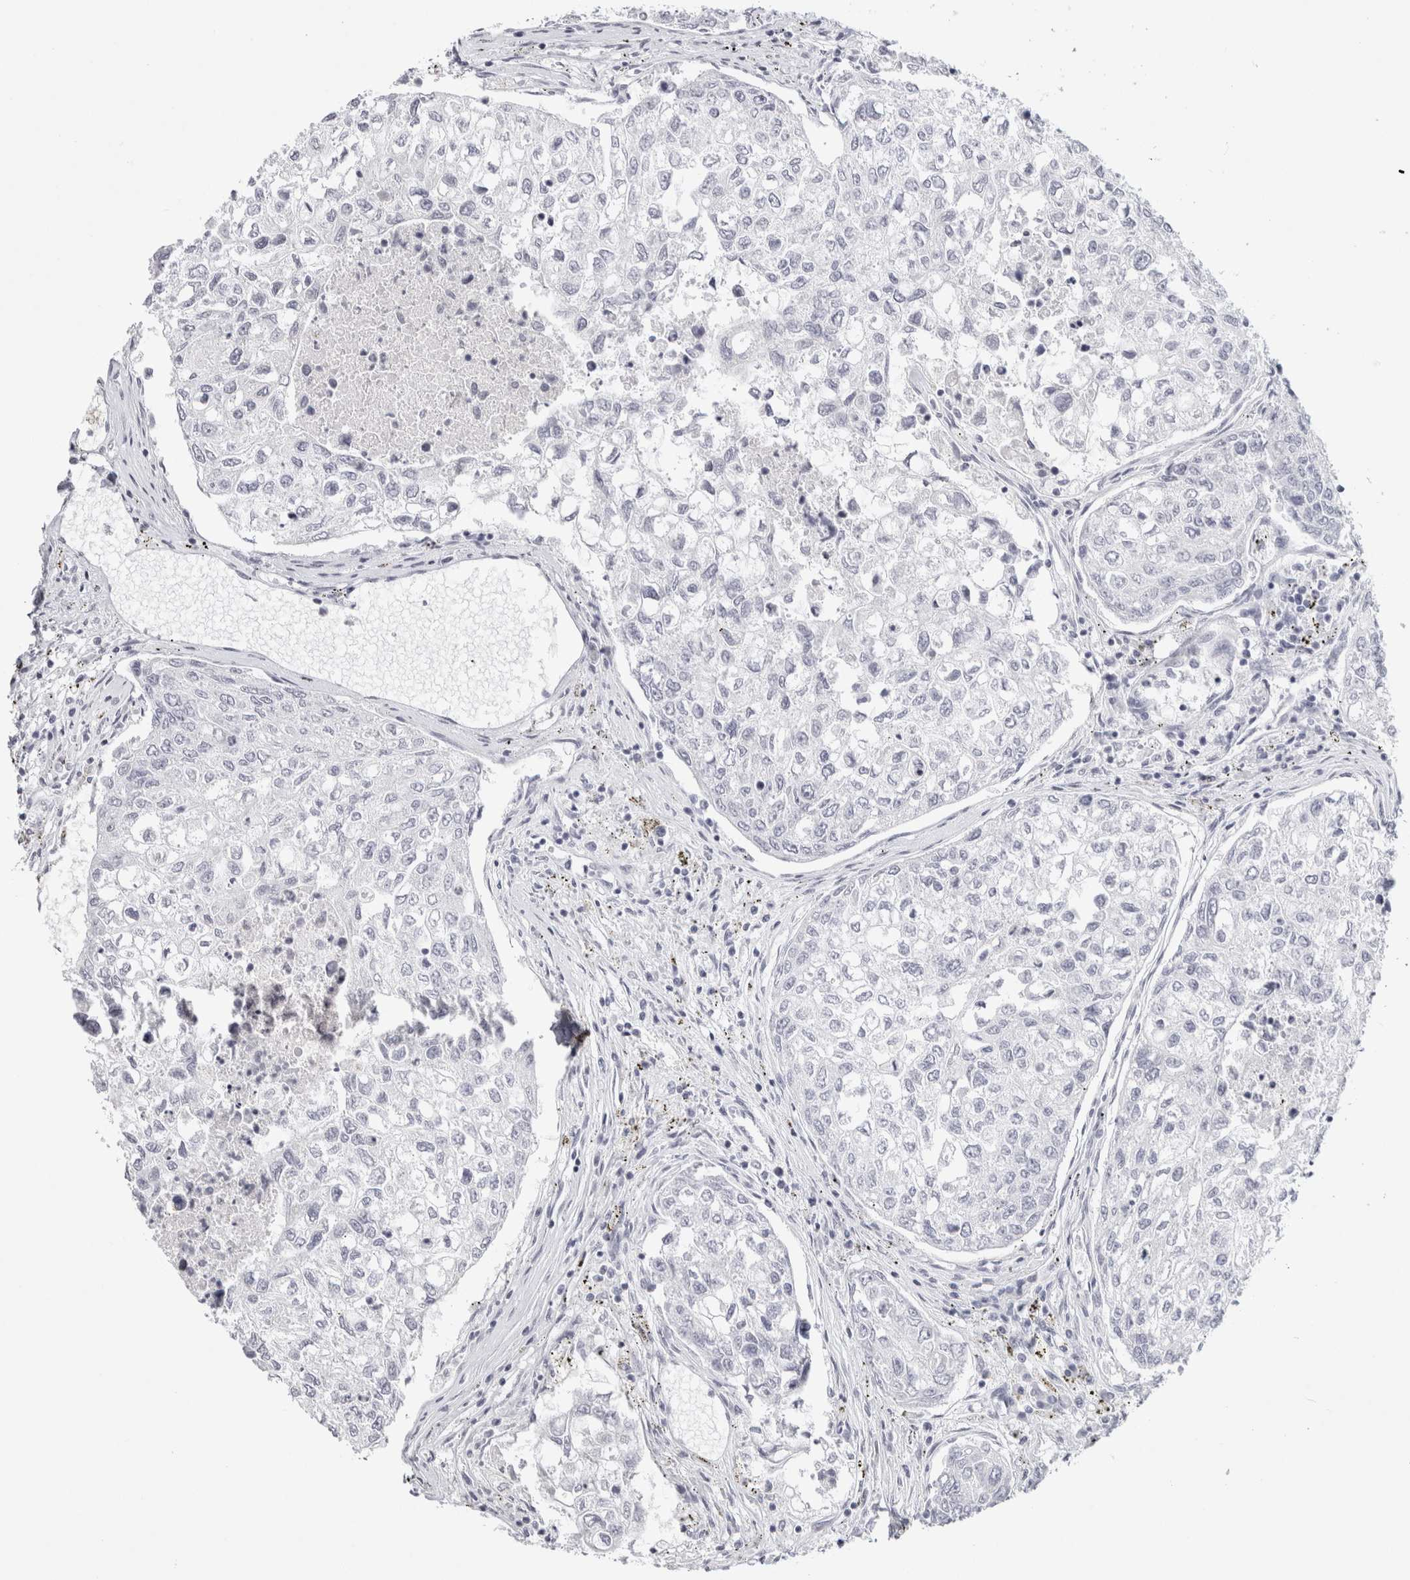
{"staining": {"intensity": "negative", "quantity": "none", "location": "none"}, "tissue": "urothelial cancer", "cell_type": "Tumor cells", "image_type": "cancer", "snomed": [{"axis": "morphology", "description": "Urothelial carcinoma, High grade"}, {"axis": "topography", "description": "Lymph node"}, {"axis": "topography", "description": "Urinary bladder"}], "caption": "The micrograph demonstrates no significant expression in tumor cells of urothelial carcinoma (high-grade).", "gene": "GARIN1A", "patient": {"sex": "male", "age": 51}}